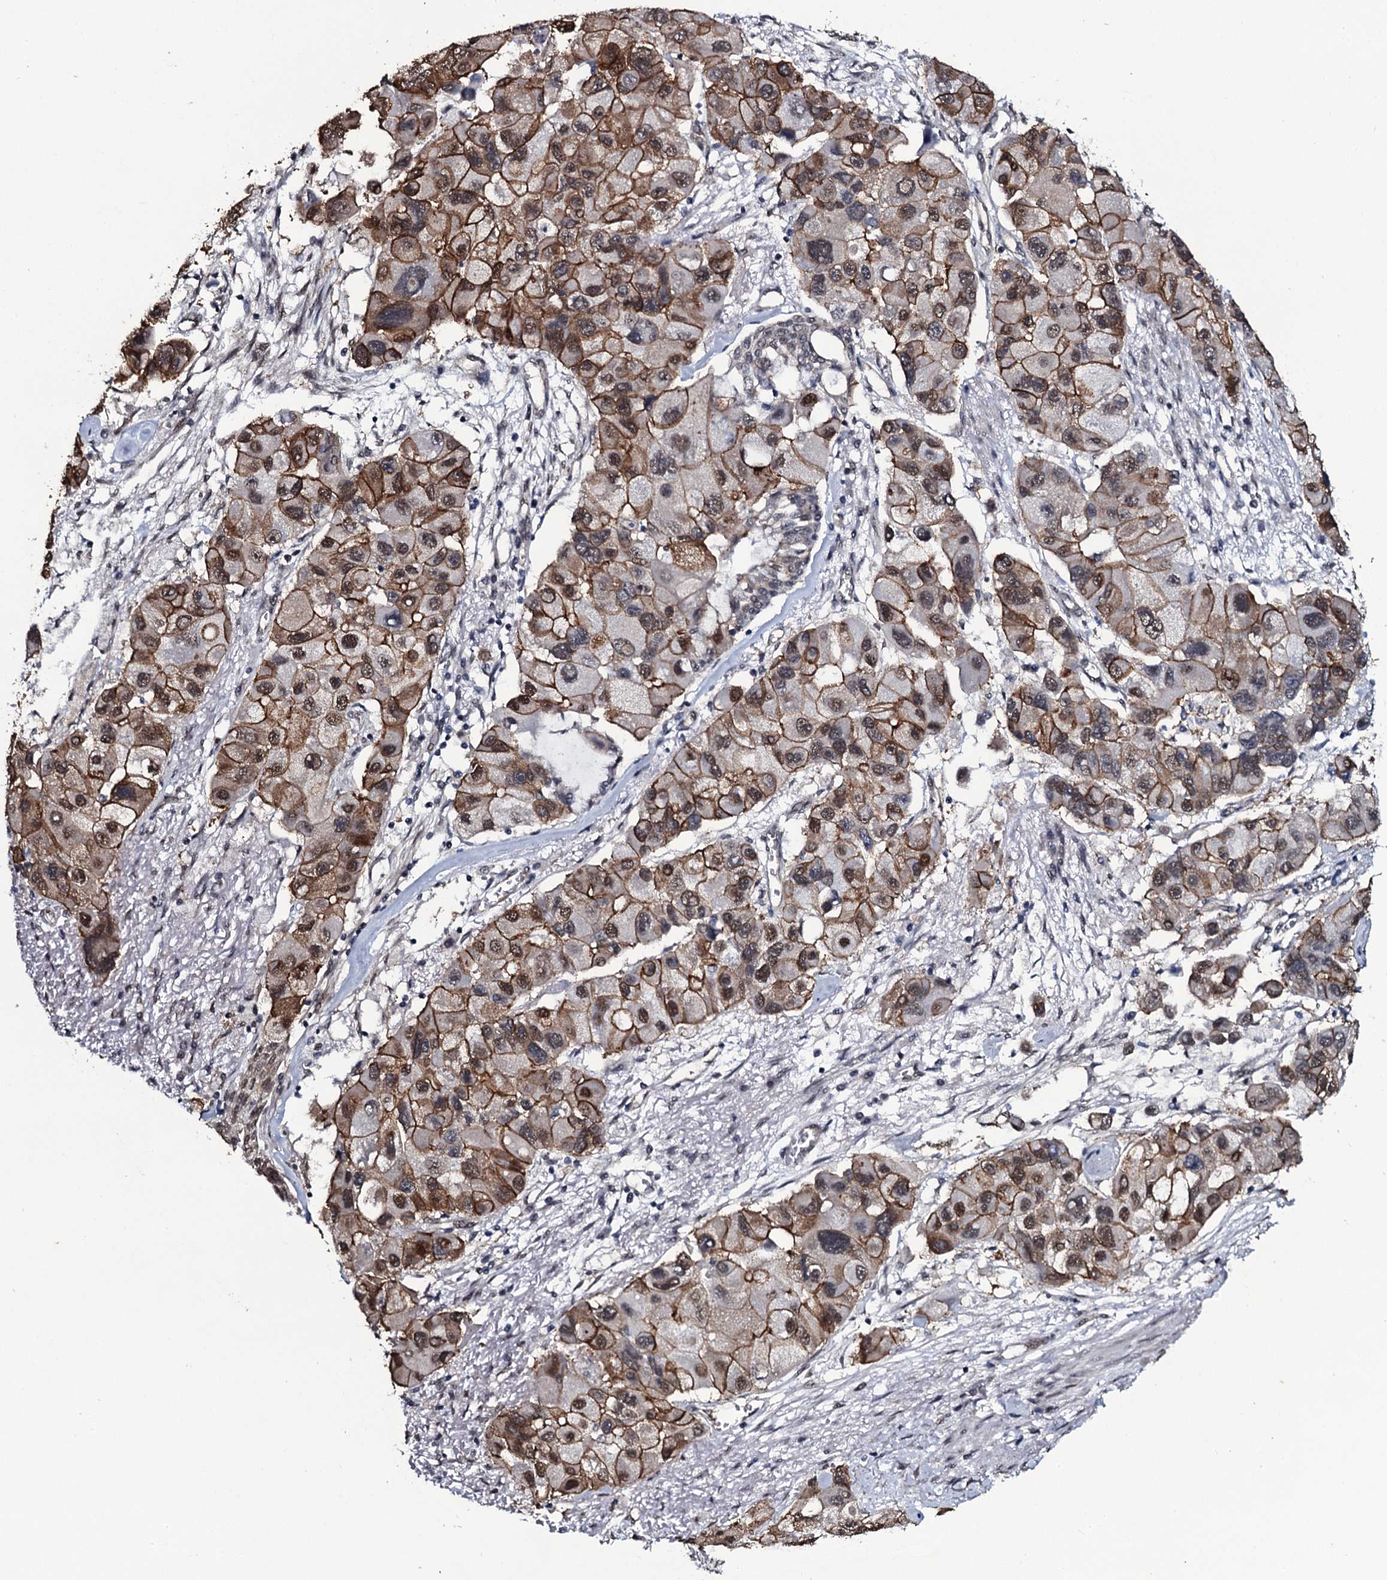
{"staining": {"intensity": "moderate", "quantity": ">75%", "location": "cytoplasmic/membranous,nuclear"}, "tissue": "lung cancer", "cell_type": "Tumor cells", "image_type": "cancer", "snomed": [{"axis": "morphology", "description": "Adenocarcinoma, NOS"}, {"axis": "topography", "description": "Lung"}], "caption": "Tumor cells reveal moderate cytoplasmic/membranous and nuclear positivity in approximately >75% of cells in lung cancer.", "gene": "SH2D4B", "patient": {"sex": "female", "age": 54}}